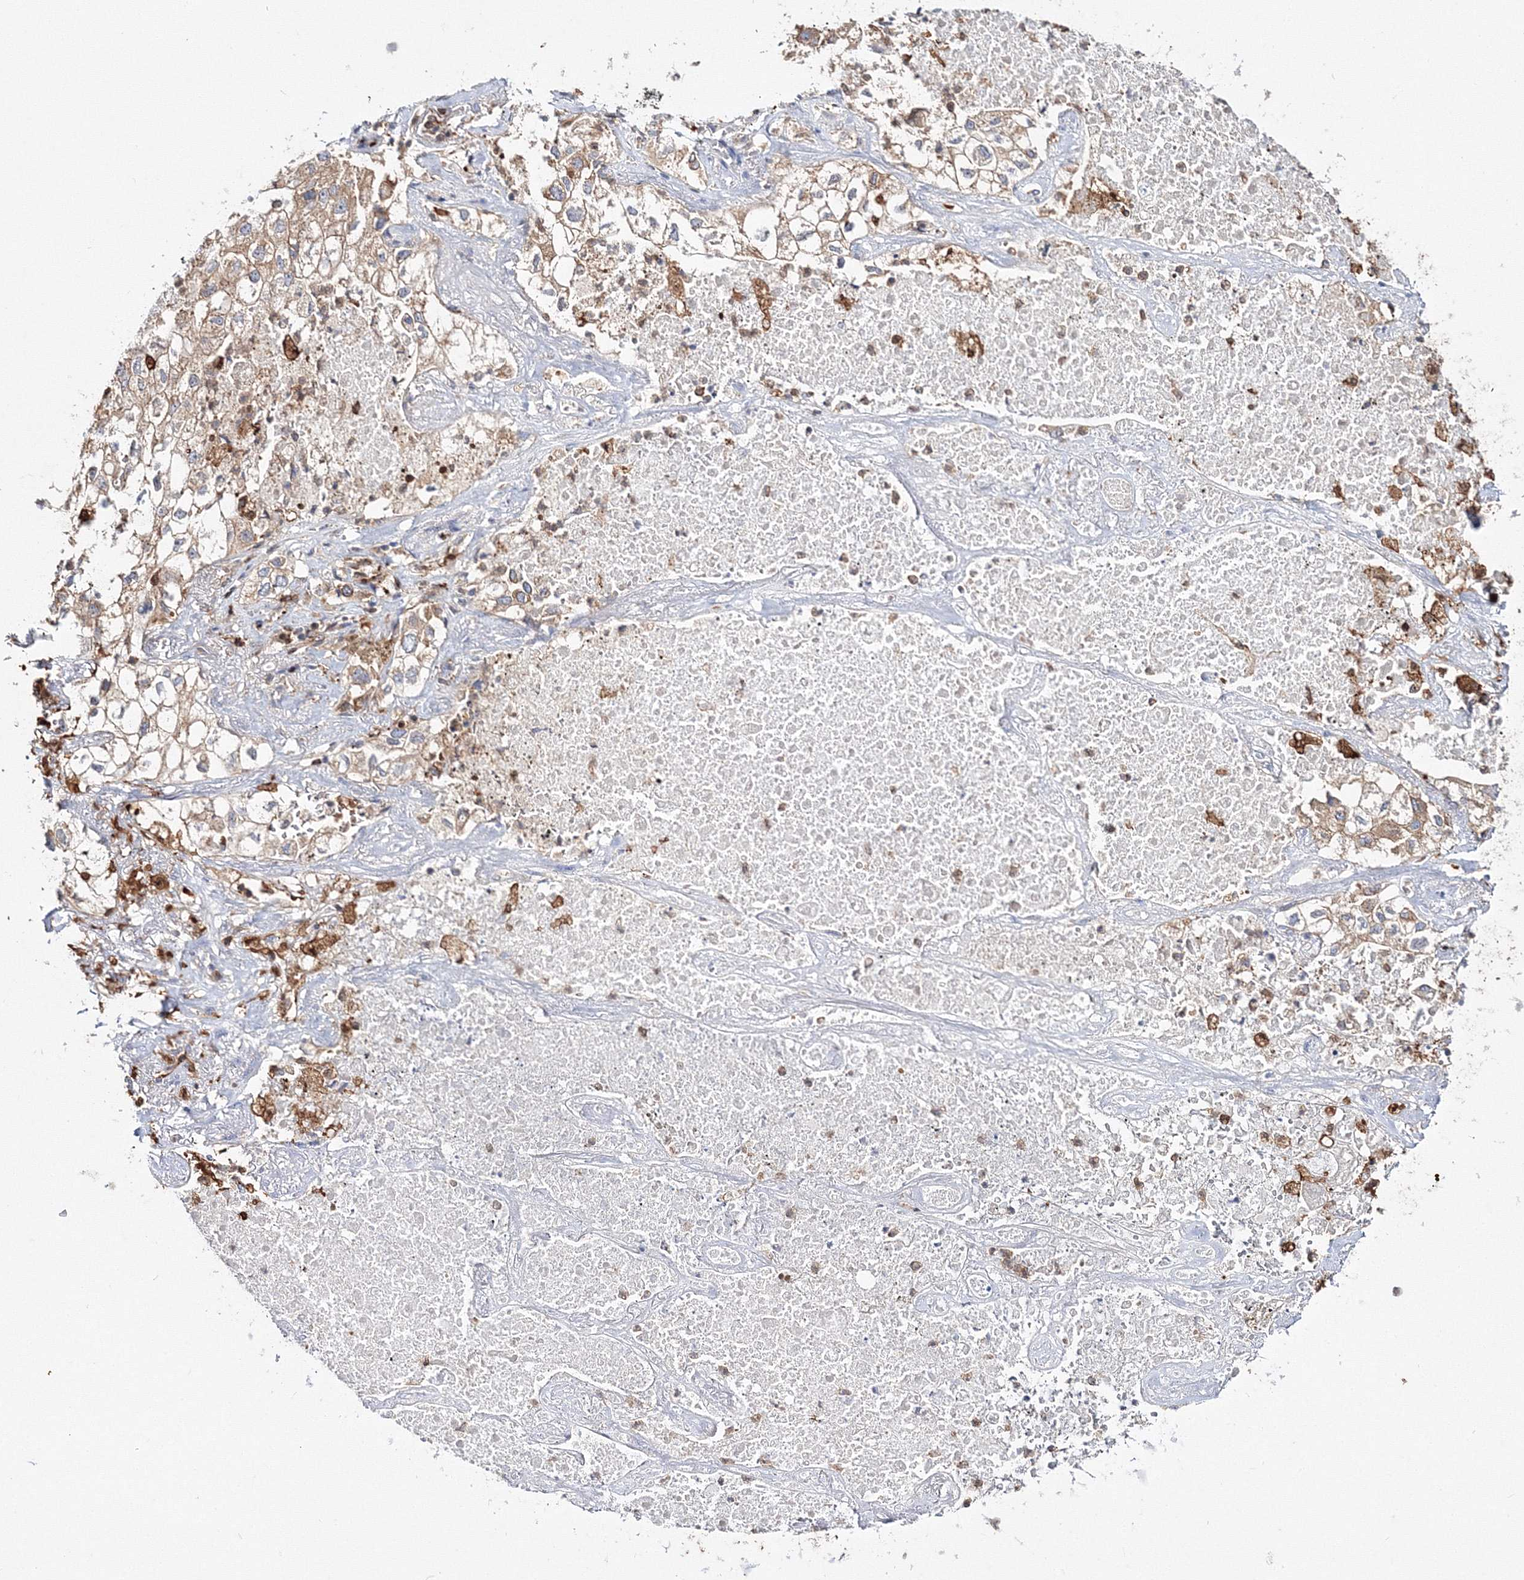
{"staining": {"intensity": "weak", "quantity": "<25%", "location": "cytoplasmic/membranous"}, "tissue": "lung cancer", "cell_type": "Tumor cells", "image_type": "cancer", "snomed": [{"axis": "morphology", "description": "Adenocarcinoma, NOS"}, {"axis": "topography", "description": "Lung"}], "caption": "High magnification brightfield microscopy of adenocarcinoma (lung) stained with DAB (brown) and counterstained with hematoxylin (blue): tumor cells show no significant expression.", "gene": "ARCN1", "patient": {"sex": "male", "age": 63}}